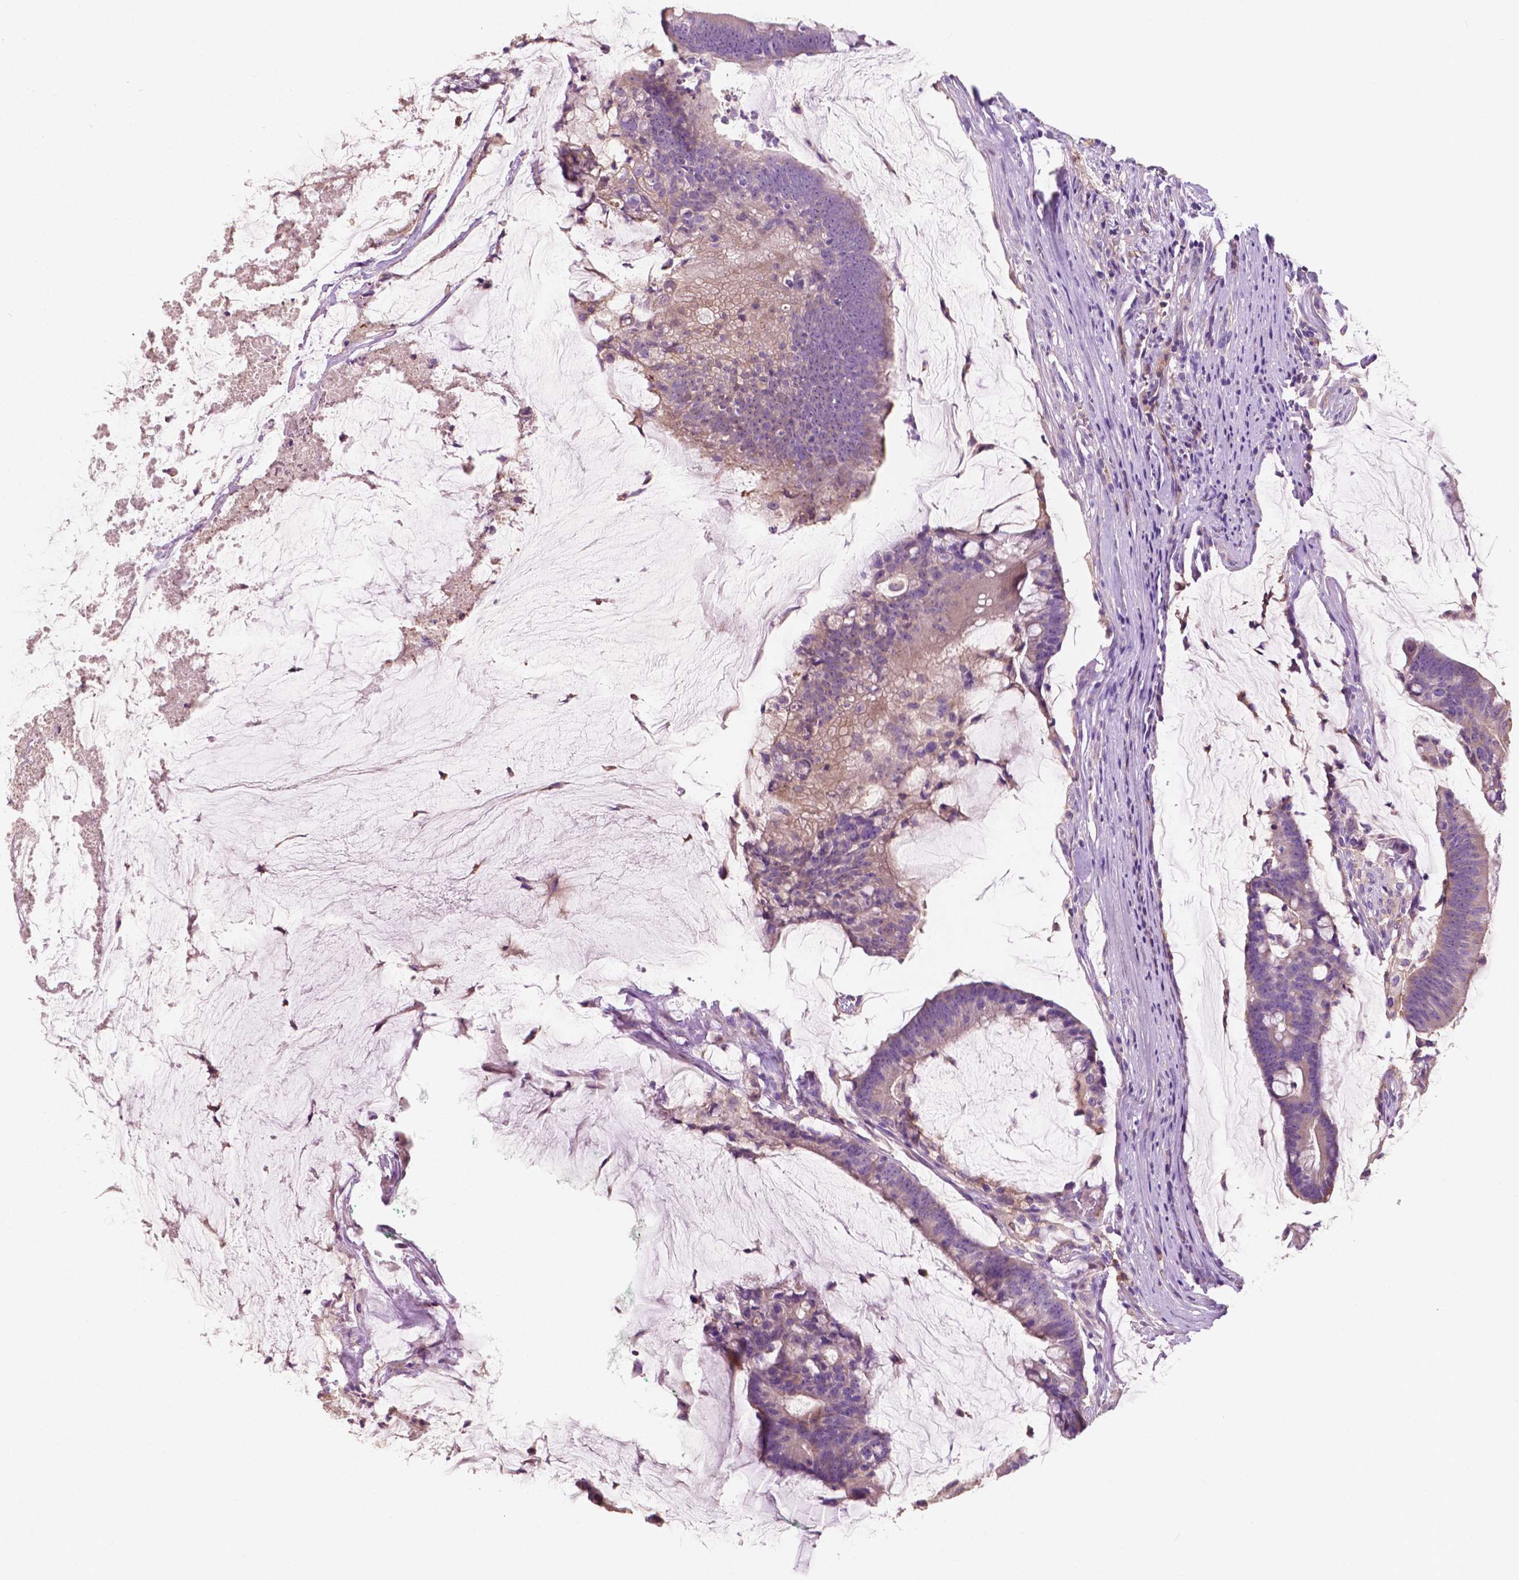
{"staining": {"intensity": "weak", "quantity": "25%-75%", "location": "cytoplasmic/membranous"}, "tissue": "colorectal cancer", "cell_type": "Tumor cells", "image_type": "cancer", "snomed": [{"axis": "morphology", "description": "Adenocarcinoma, NOS"}, {"axis": "topography", "description": "Colon"}], "caption": "A low amount of weak cytoplasmic/membranous positivity is seen in approximately 25%-75% of tumor cells in colorectal adenocarcinoma tissue. (brown staining indicates protein expression, while blue staining denotes nuclei).", "gene": "SEMA4A", "patient": {"sex": "male", "age": 62}}